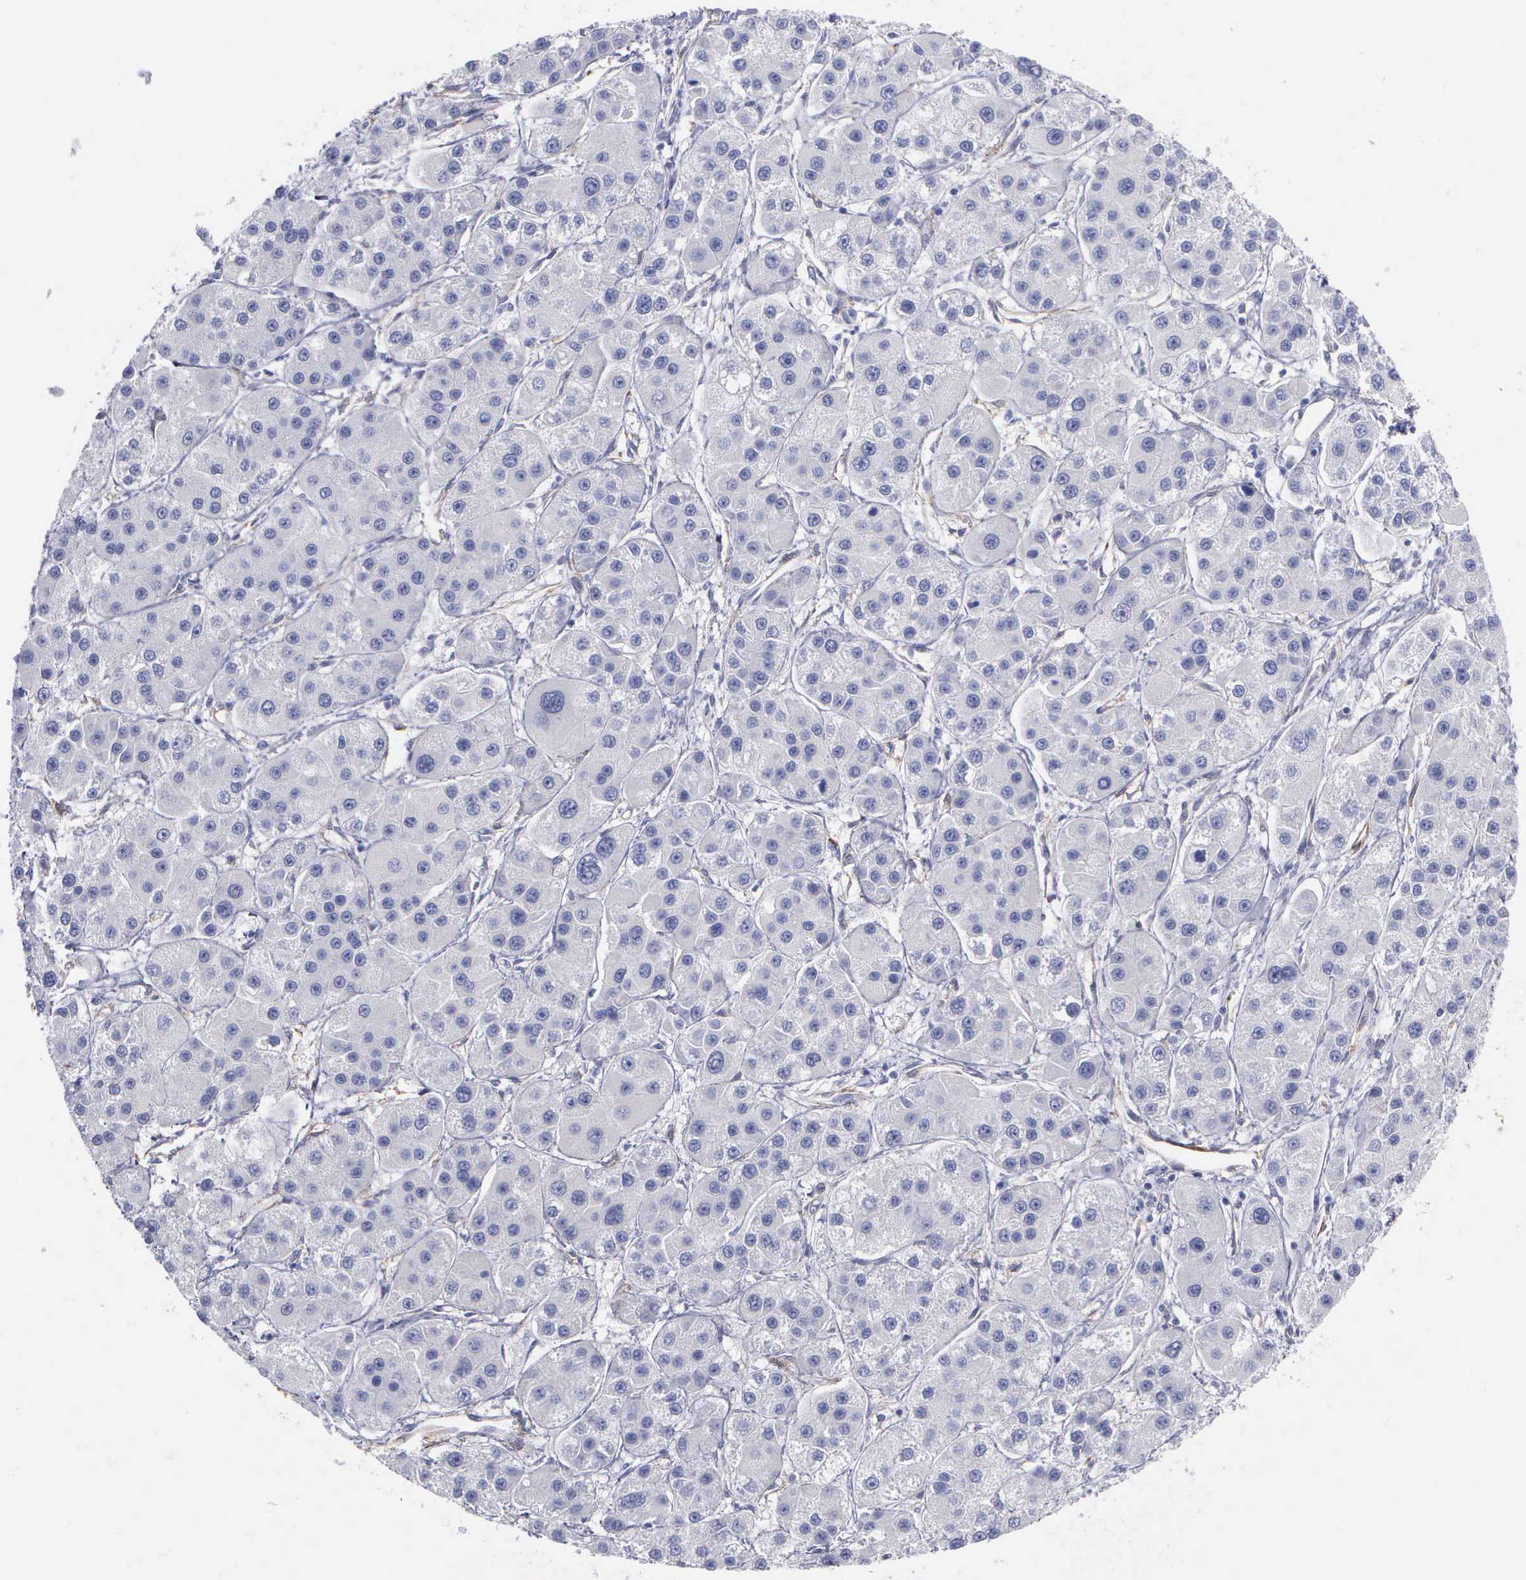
{"staining": {"intensity": "negative", "quantity": "none", "location": "none"}, "tissue": "liver cancer", "cell_type": "Tumor cells", "image_type": "cancer", "snomed": [{"axis": "morphology", "description": "Carcinoma, Hepatocellular, NOS"}, {"axis": "topography", "description": "Liver"}], "caption": "High power microscopy micrograph of an IHC histopathology image of liver cancer, revealing no significant positivity in tumor cells.", "gene": "MAGEB10", "patient": {"sex": "female", "age": 85}}